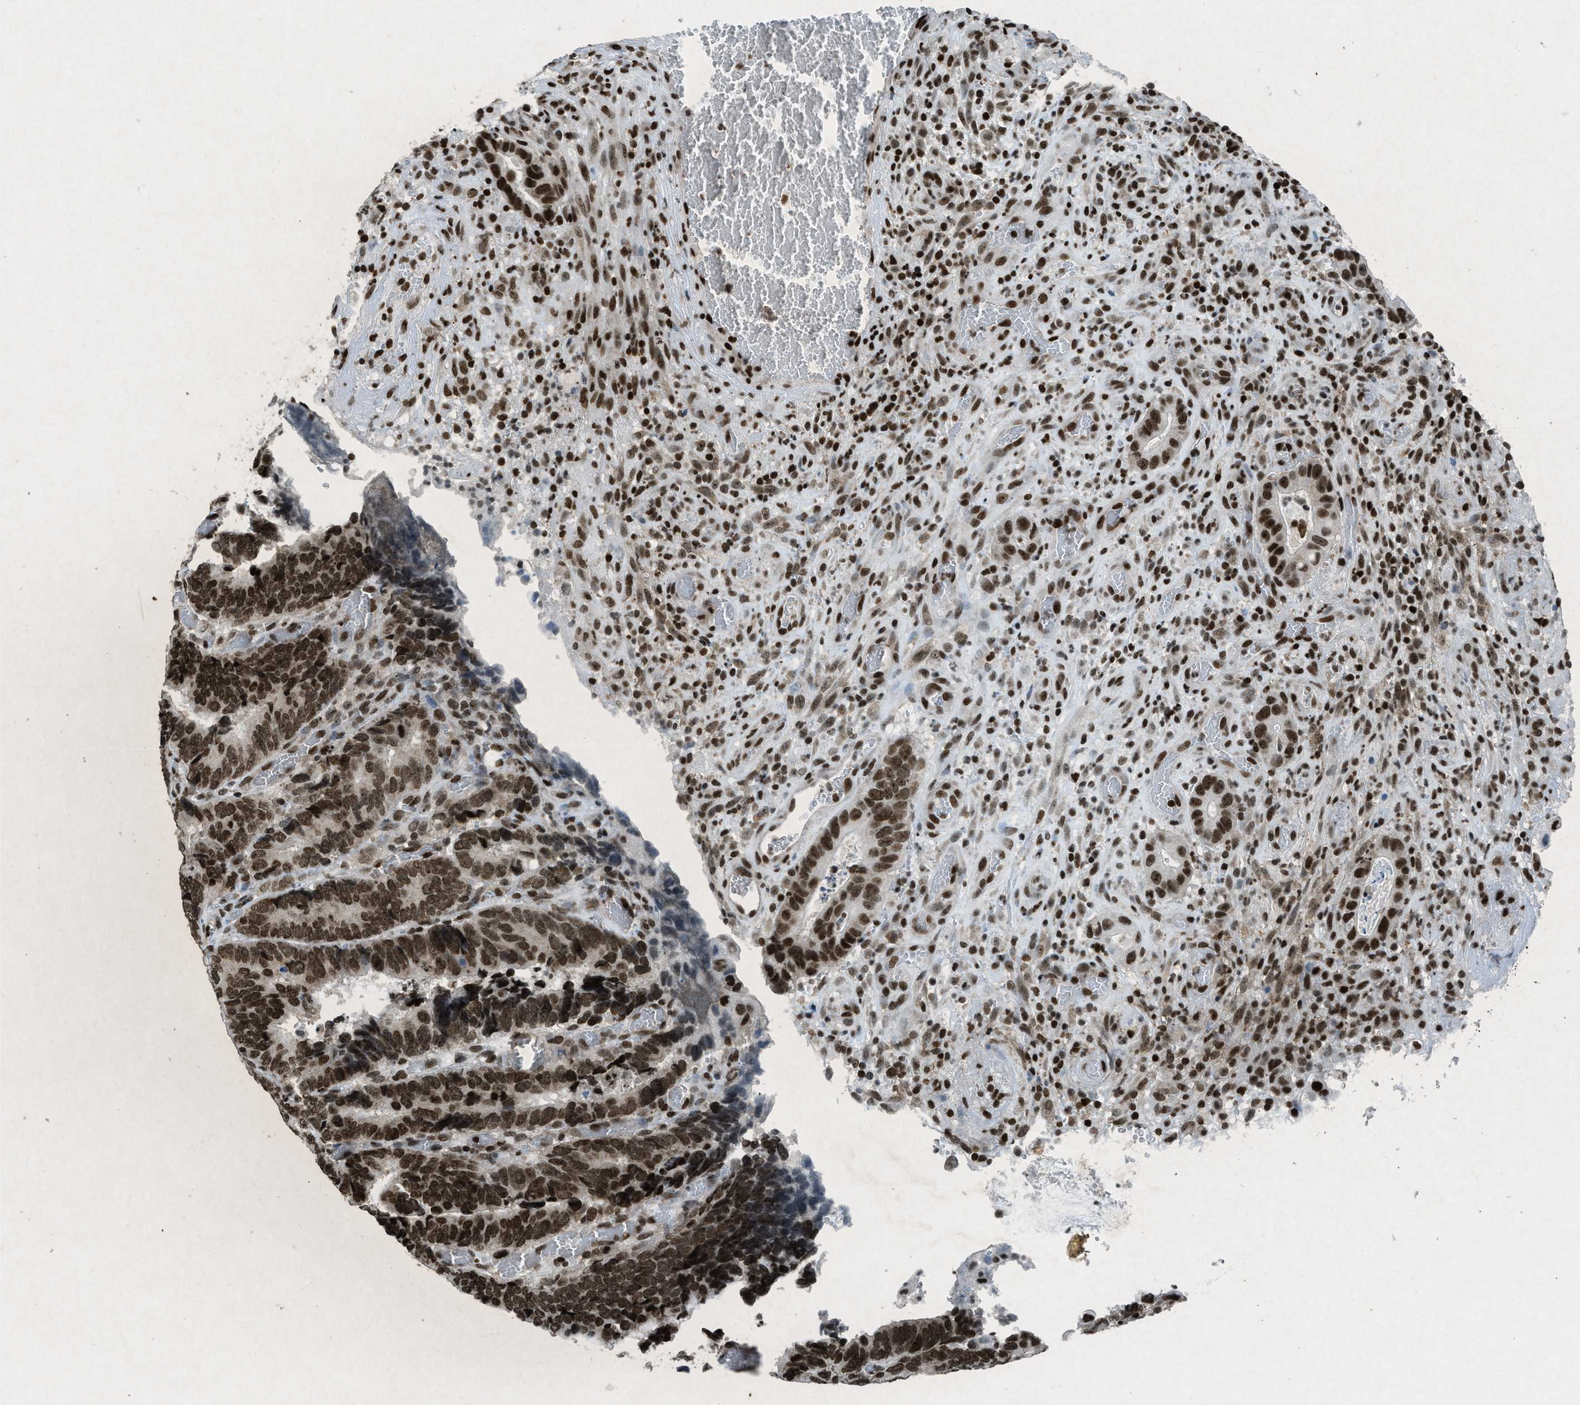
{"staining": {"intensity": "strong", "quantity": ">75%", "location": "nuclear"}, "tissue": "colorectal cancer", "cell_type": "Tumor cells", "image_type": "cancer", "snomed": [{"axis": "morphology", "description": "Adenocarcinoma, NOS"}, {"axis": "topography", "description": "Colon"}], "caption": "High-power microscopy captured an immunohistochemistry image of colorectal cancer, revealing strong nuclear staining in about >75% of tumor cells. (DAB IHC with brightfield microscopy, high magnification).", "gene": "NXF1", "patient": {"sex": "male", "age": 72}}